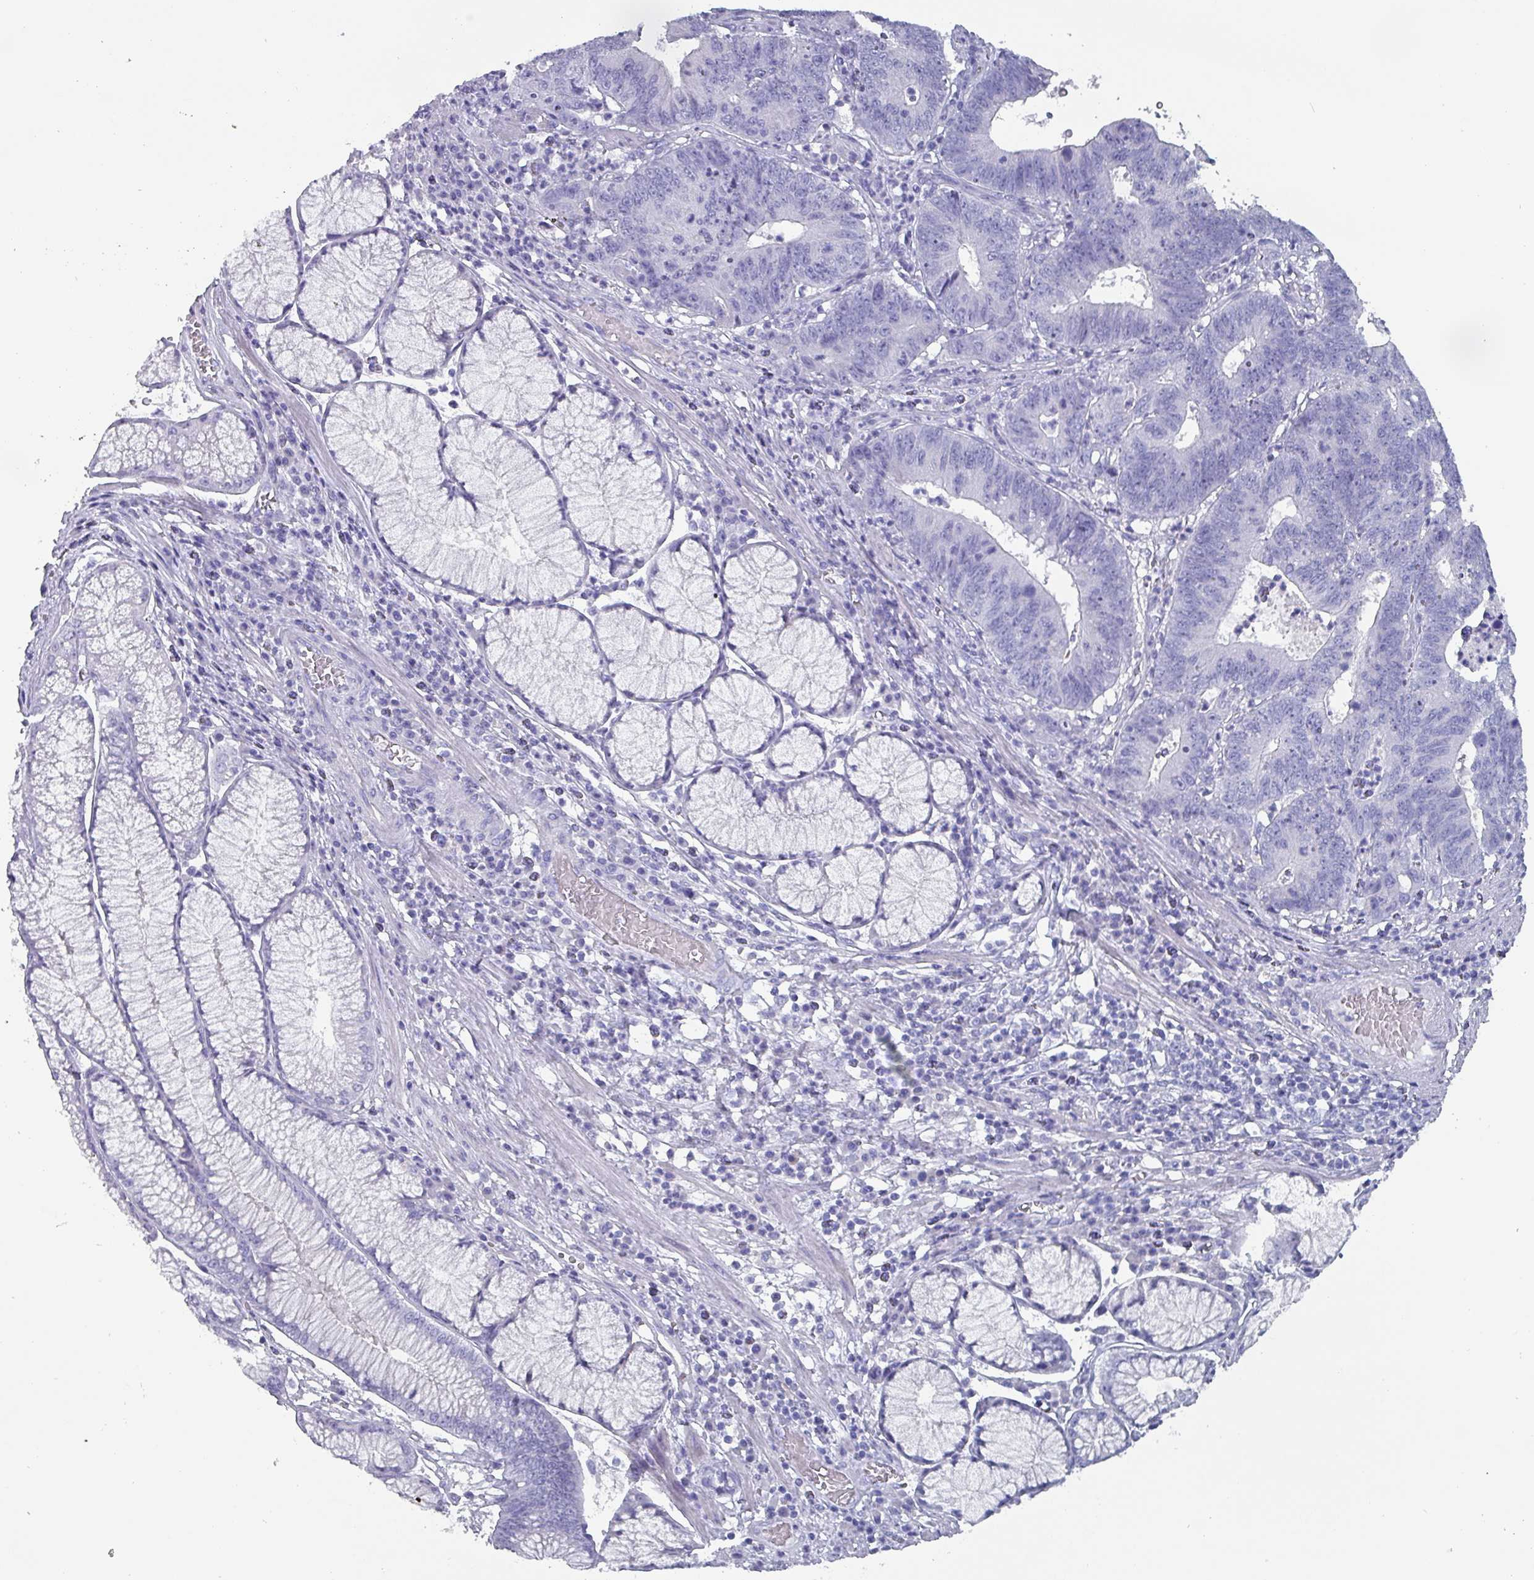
{"staining": {"intensity": "negative", "quantity": "none", "location": "none"}, "tissue": "stomach cancer", "cell_type": "Tumor cells", "image_type": "cancer", "snomed": [{"axis": "morphology", "description": "Adenocarcinoma, NOS"}, {"axis": "topography", "description": "Stomach"}], "caption": "Adenocarcinoma (stomach) stained for a protein using IHC exhibits no expression tumor cells.", "gene": "INS-IGF2", "patient": {"sex": "male", "age": 59}}